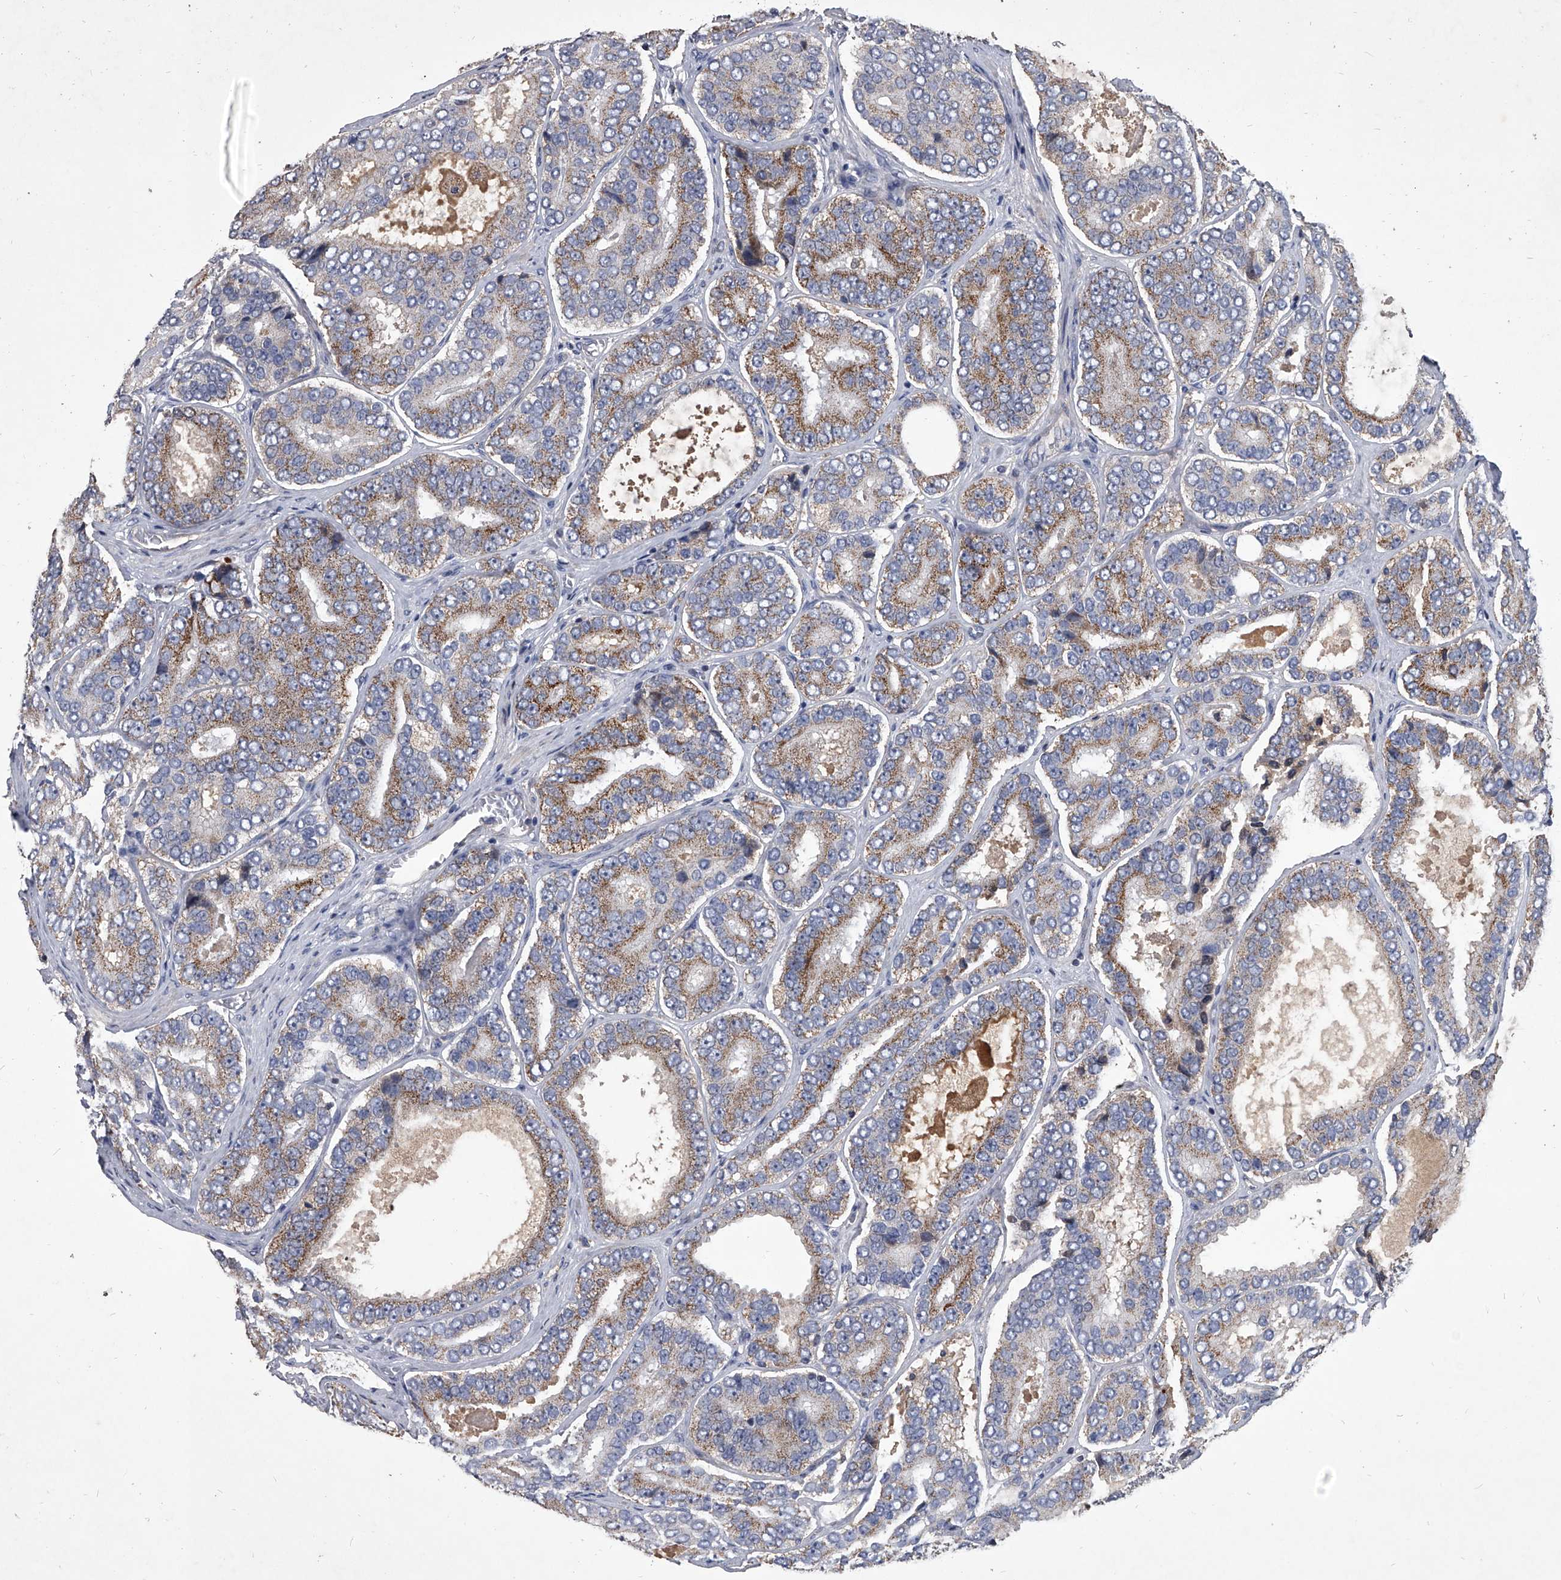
{"staining": {"intensity": "moderate", "quantity": "25%-75%", "location": "cytoplasmic/membranous"}, "tissue": "prostate cancer", "cell_type": "Tumor cells", "image_type": "cancer", "snomed": [{"axis": "morphology", "description": "Adenocarcinoma, High grade"}, {"axis": "topography", "description": "Prostate"}], "caption": "Tumor cells exhibit moderate cytoplasmic/membranous expression in about 25%-75% of cells in prostate cancer.", "gene": "NRP1", "patient": {"sex": "male", "age": 56}}